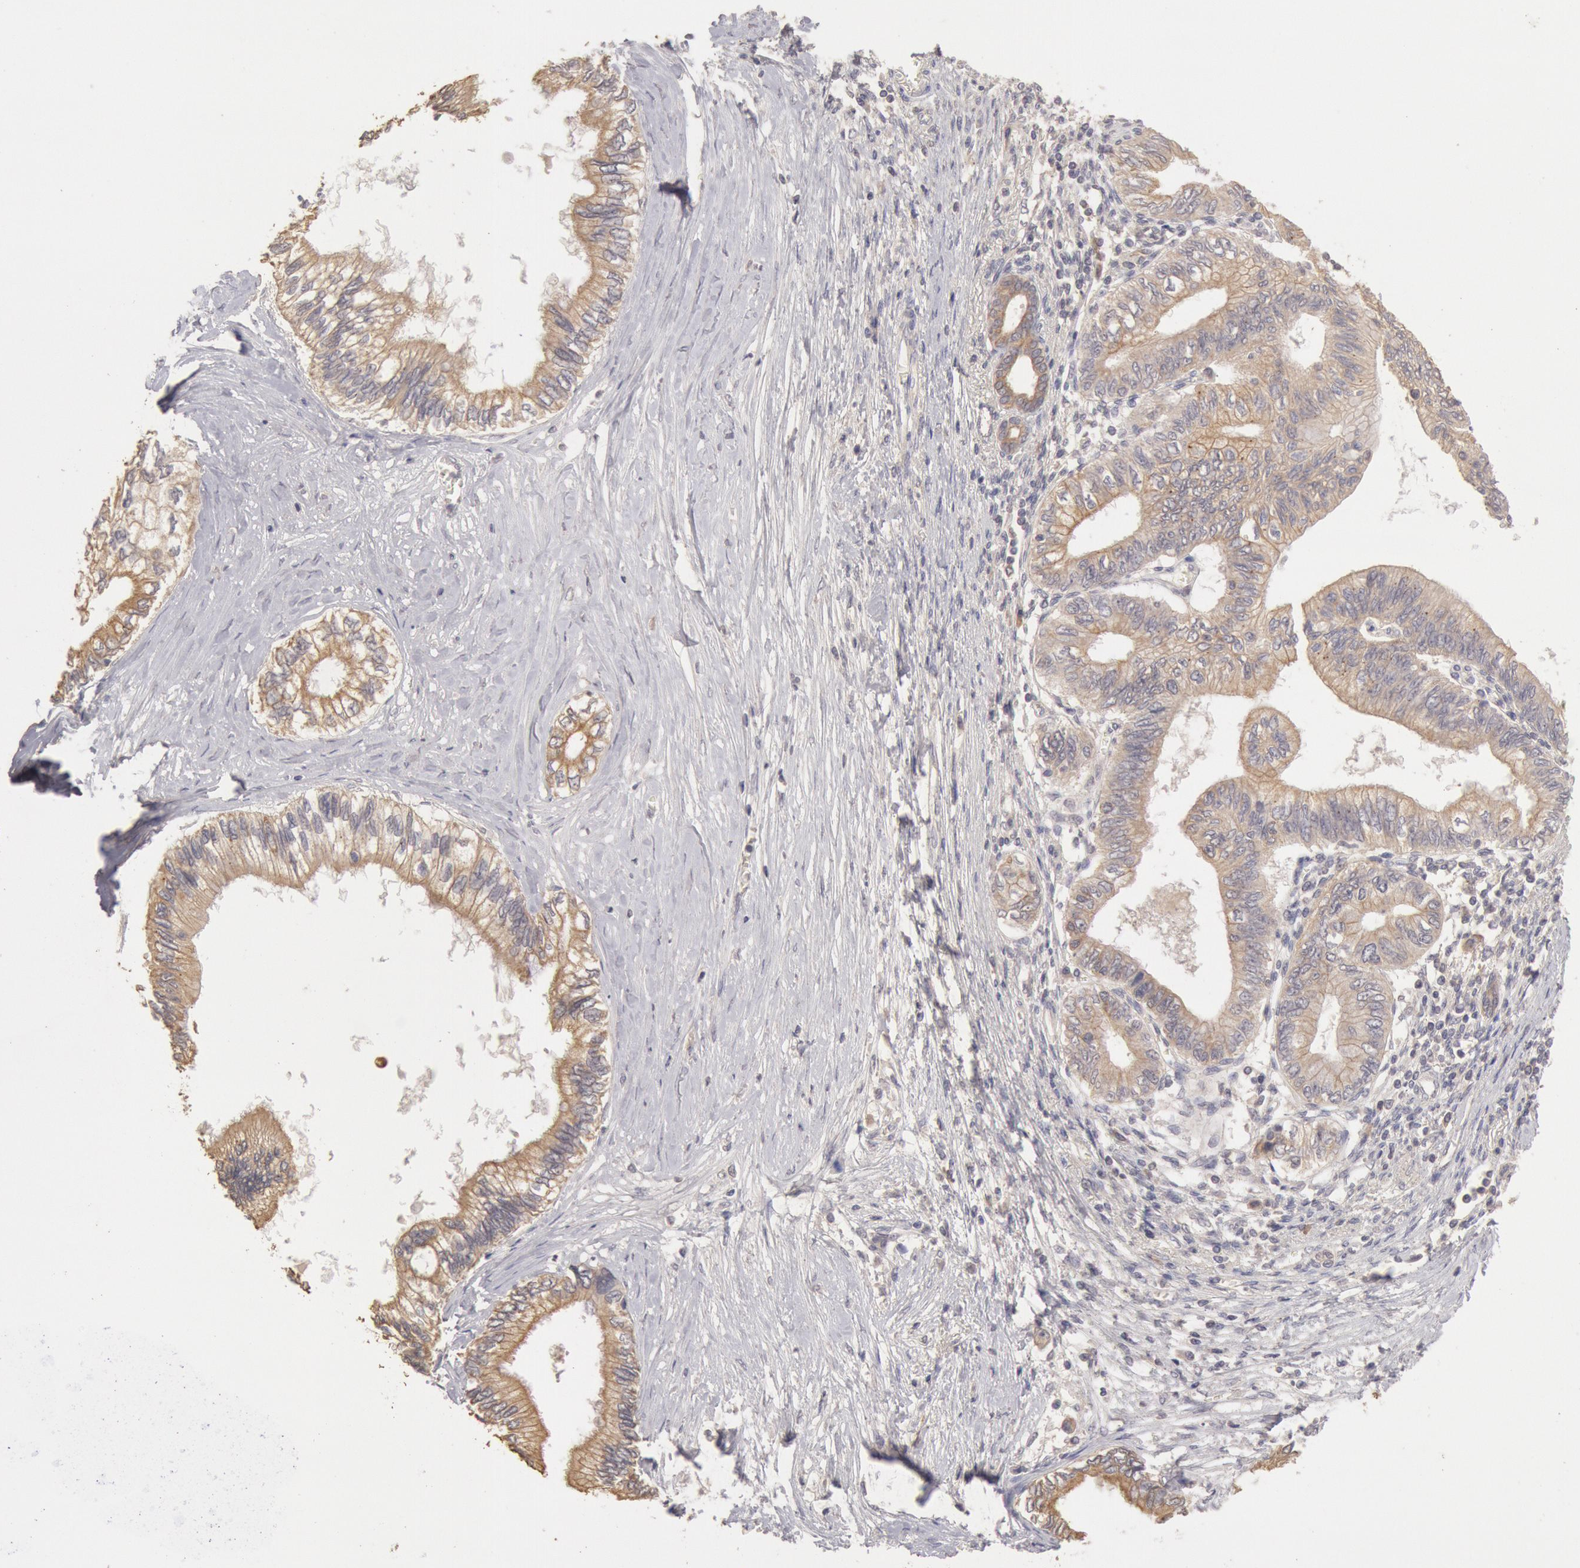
{"staining": {"intensity": "moderate", "quantity": ">75%", "location": "cytoplasmic/membranous"}, "tissue": "pancreatic cancer", "cell_type": "Tumor cells", "image_type": "cancer", "snomed": [{"axis": "morphology", "description": "Adenocarcinoma, NOS"}, {"axis": "topography", "description": "Pancreas"}], "caption": "A photomicrograph of pancreatic cancer stained for a protein displays moderate cytoplasmic/membranous brown staining in tumor cells.", "gene": "ZFP36L1", "patient": {"sex": "female", "age": 66}}